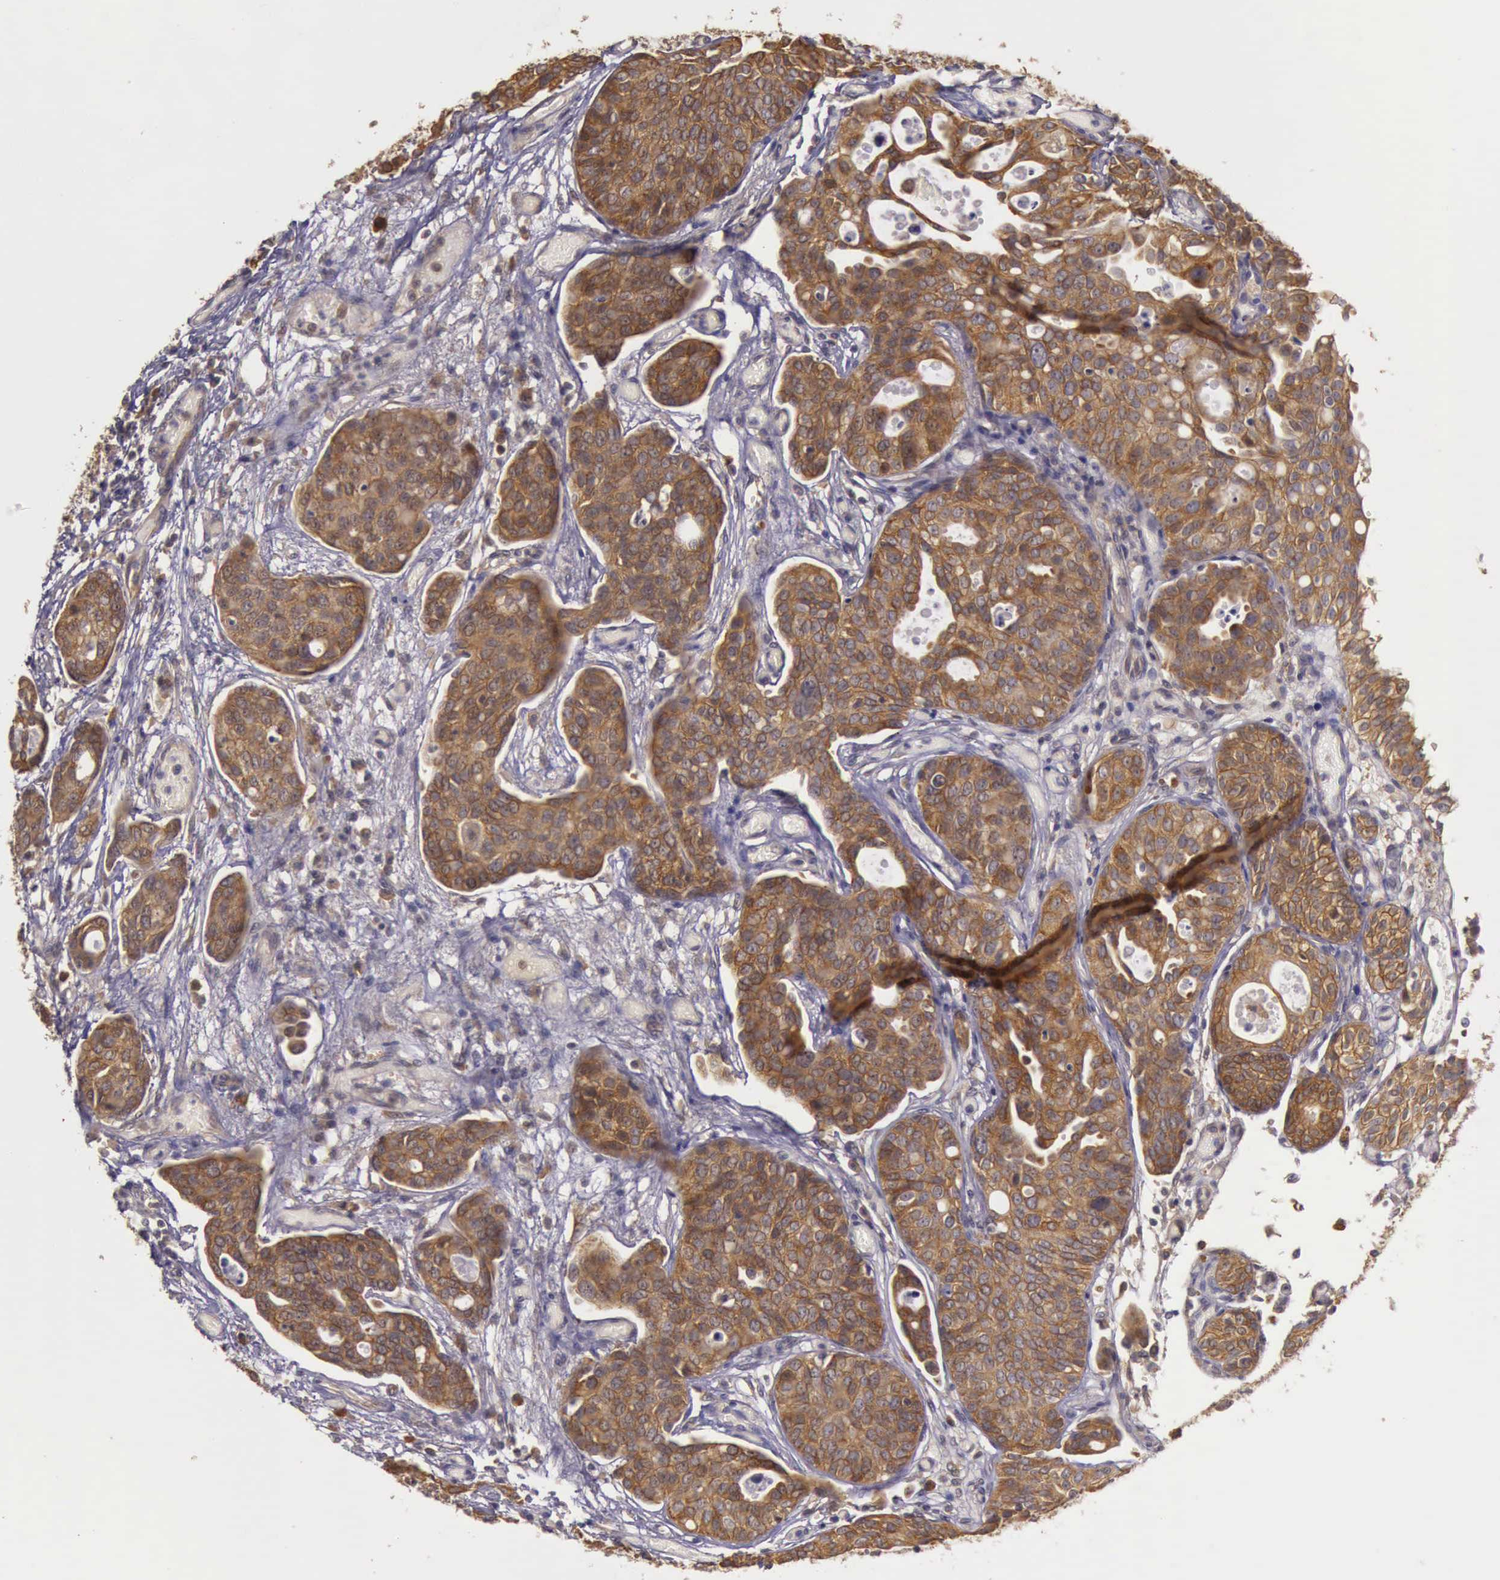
{"staining": {"intensity": "strong", "quantity": ">75%", "location": "cytoplasmic/membranous"}, "tissue": "urothelial cancer", "cell_type": "Tumor cells", "image_type": "cancer", "snomed": [{"axis": "morphology", "description": "Urothelial carcinoma, High grade"}, {"axis": "topography", "description": "Urinary bladder"}], "caption": "A high amount of strong cytoplasmic/membranous staining is present in approximately >75% of tumor cells in high-grade urothelial carcinoma tissue.", "gene": "EIF5", "patient": {"sex": "male", "age": 78}}